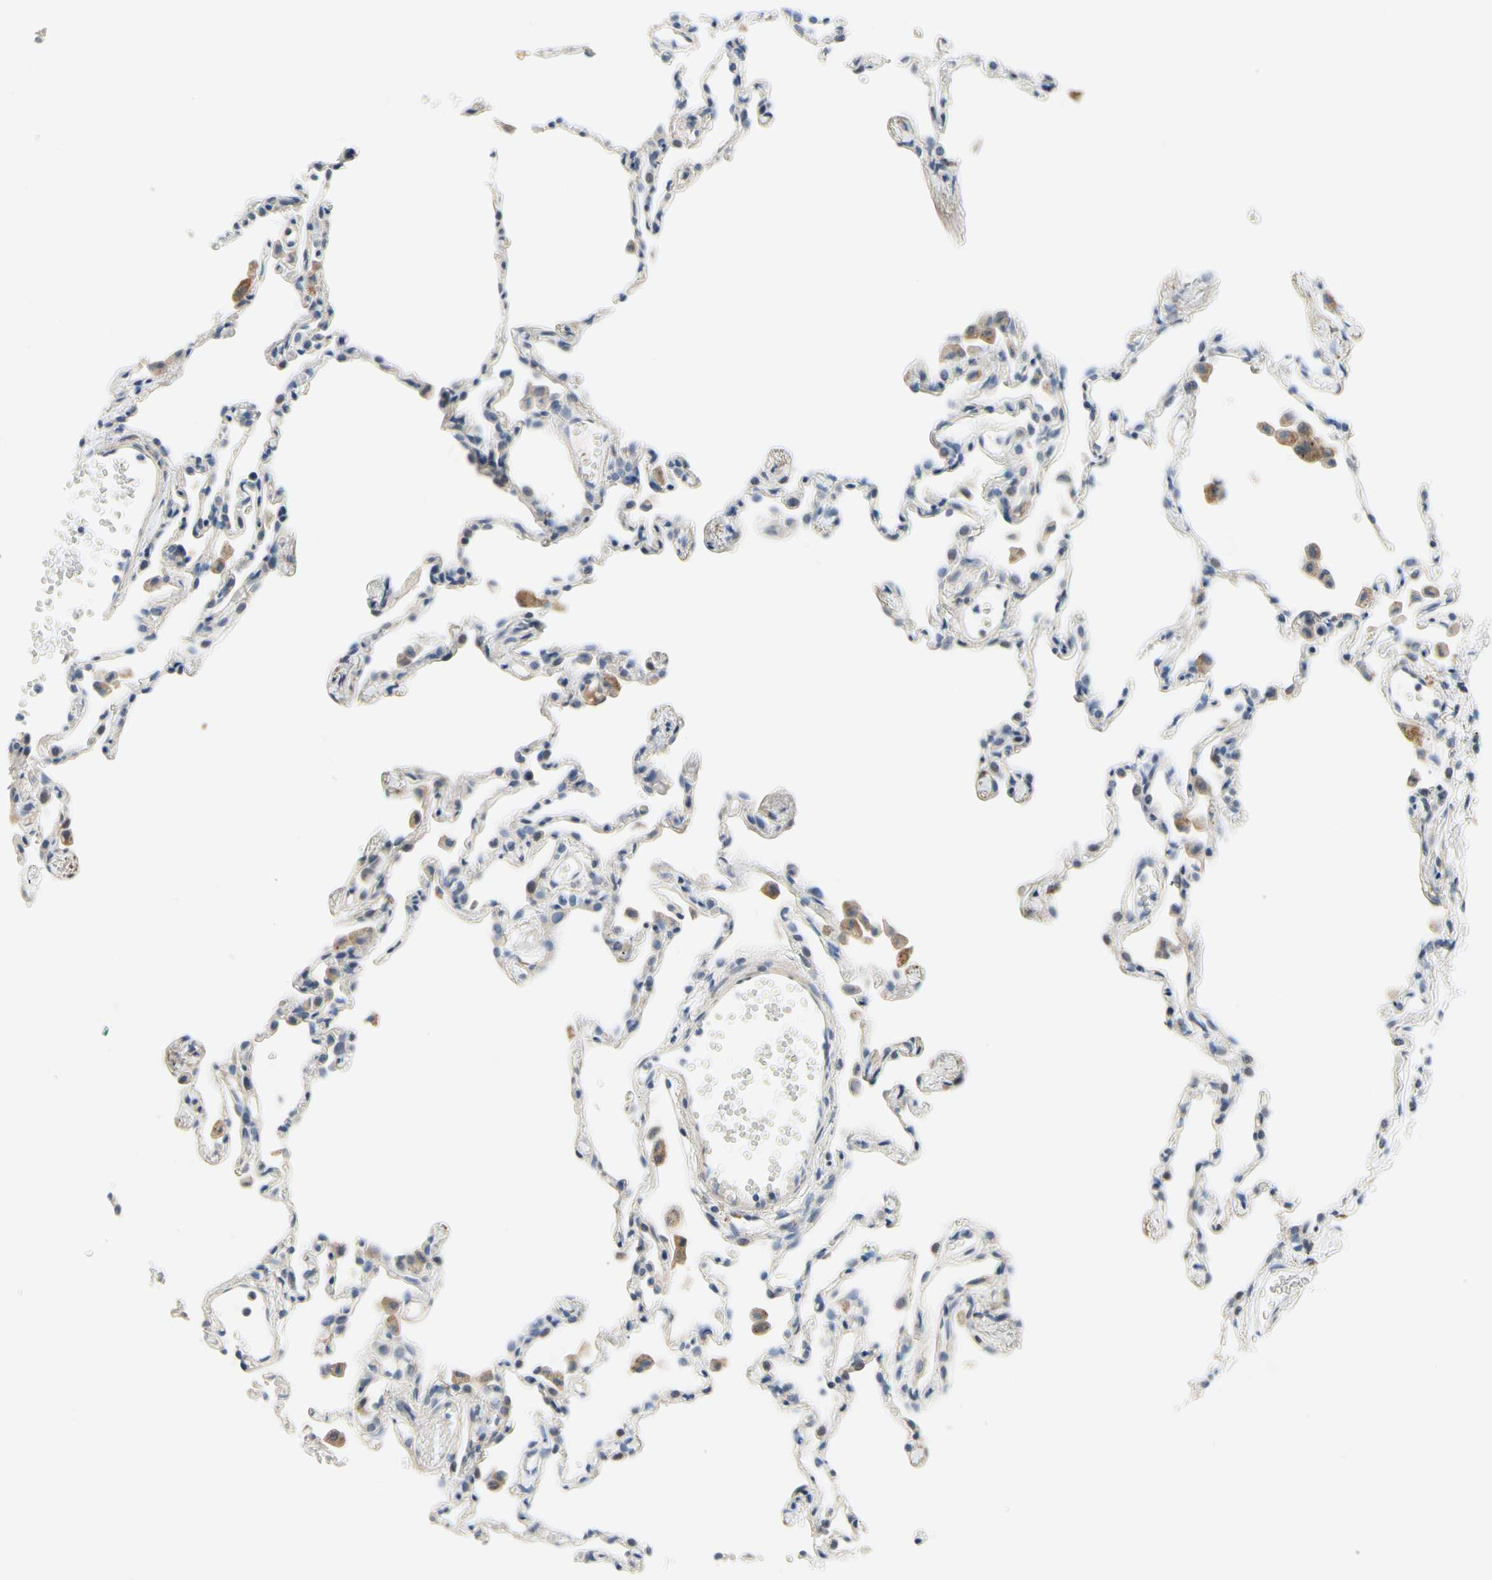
{"staining": {"intensity": "negative", "quantity": "none", "location": "none"}, "tissue": "lung", "cell_type": "Alveolar cells", "image_type": "normal", "snomed": [{"axis": "morphology", "description": "Normal tissue, NOS"}, {"axis": "topography", "description": "Lung"}], "caption": "Alveolar cells are negative for protein expression in unremarkable human lung. Brightfield microscopy of immunohistochemistry stained with DAB (brown) and hematoxylin (blue), captured at high magnification.", "gene": "SLC27A6", "patient": {"sex": "female", "age": 49}}